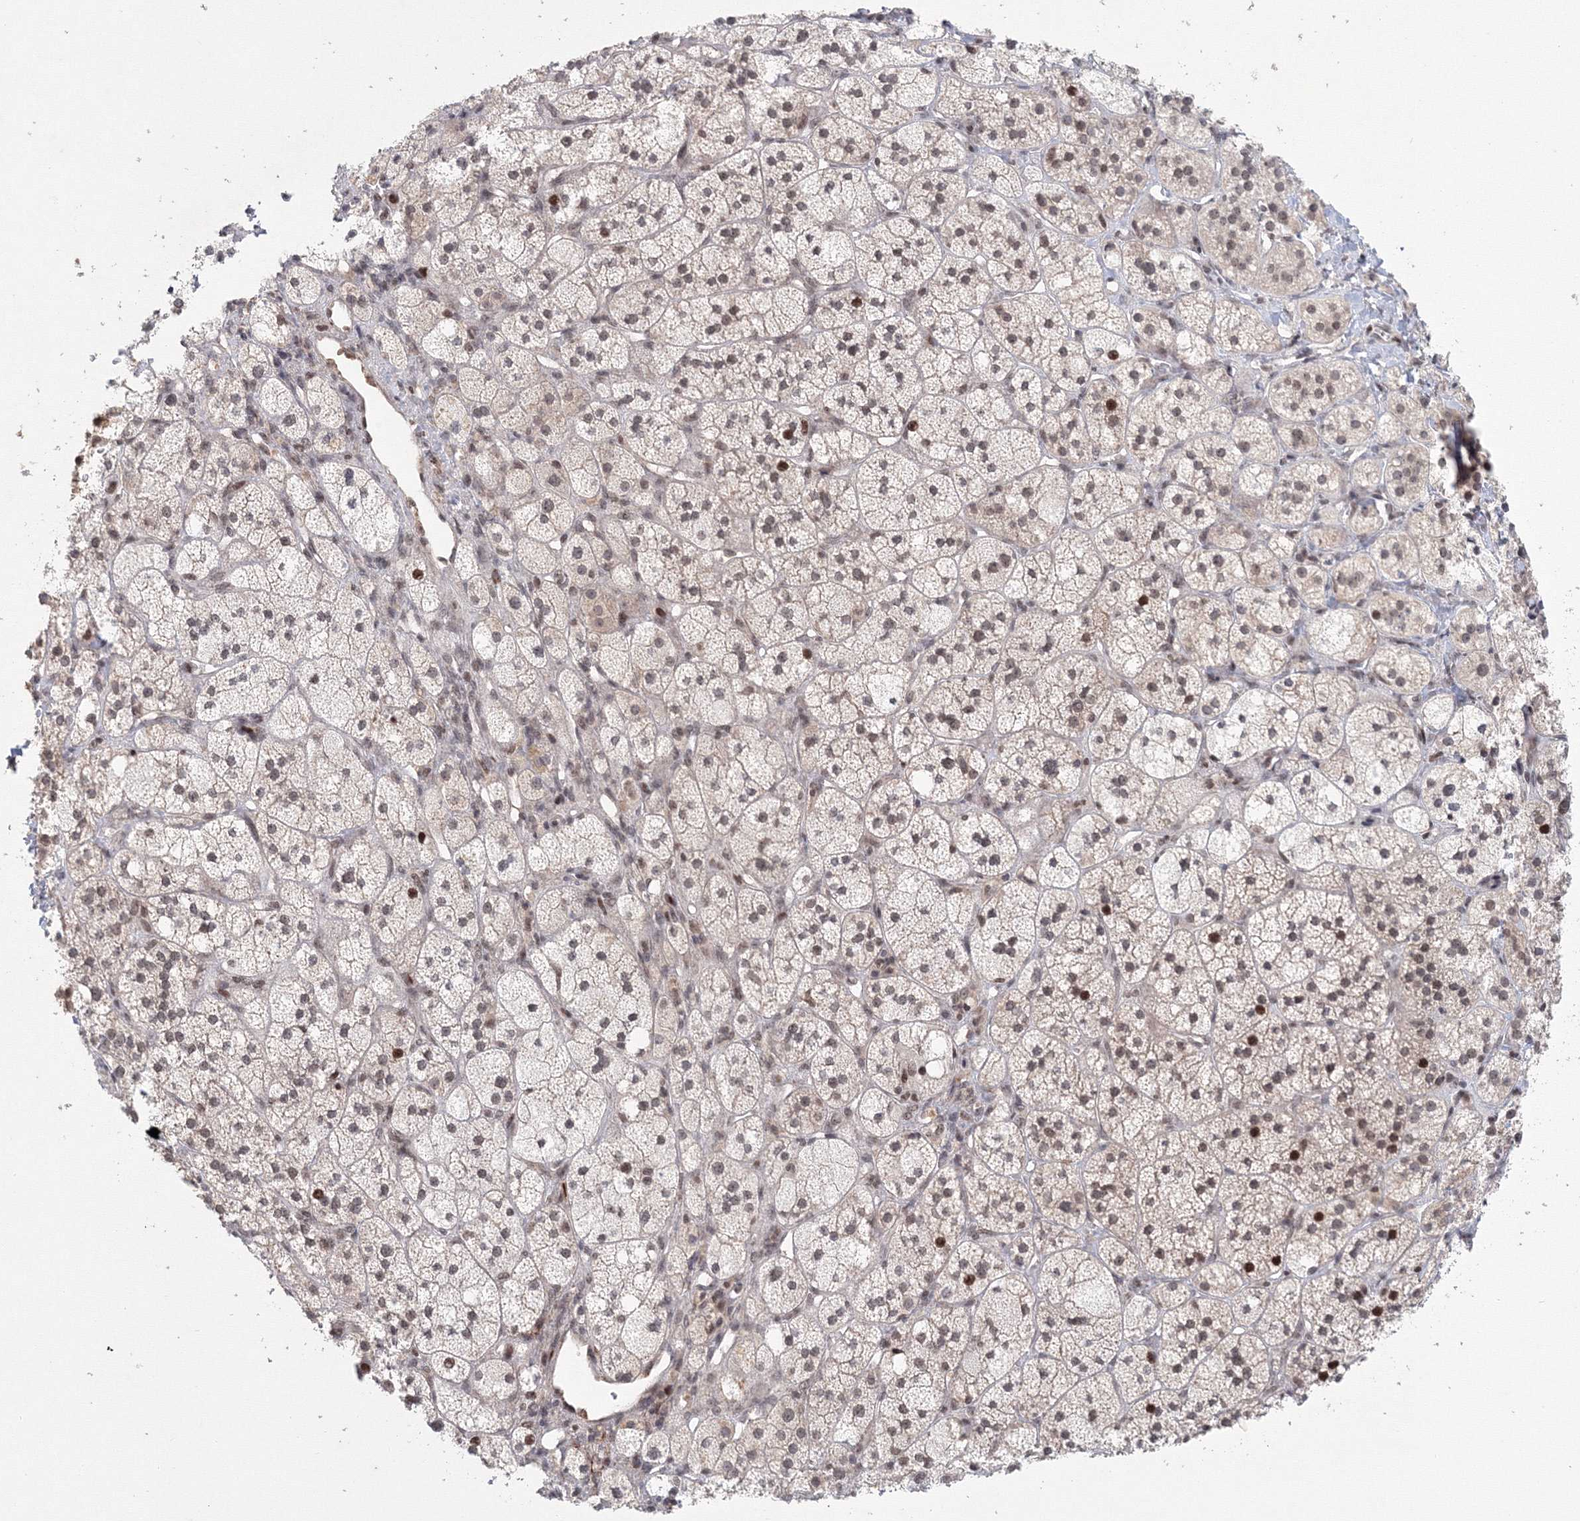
{"staining": {"intensity": "moderate", "quantity": "25%-75%", "location": "cytoplasmic/membranous,nuclear"}, "tissue": "adrenal gland", "cell_type": "Glandular cells", "image_type": "normal", "snomed": [{"axis": "morphology", "description": "Normal tissue, NOS"}, {"axis": "topography", "description": "Adrenal gland"}], "caption": "About 25%-75% of glandular cells in normal human adrenal gland show moderate cytoplasmic/membranous,nuclear protein expression as visualized by brown immunohistochemical staining.", "gene": "NOA1", "patient": {"sex": "male", "age": 61}}